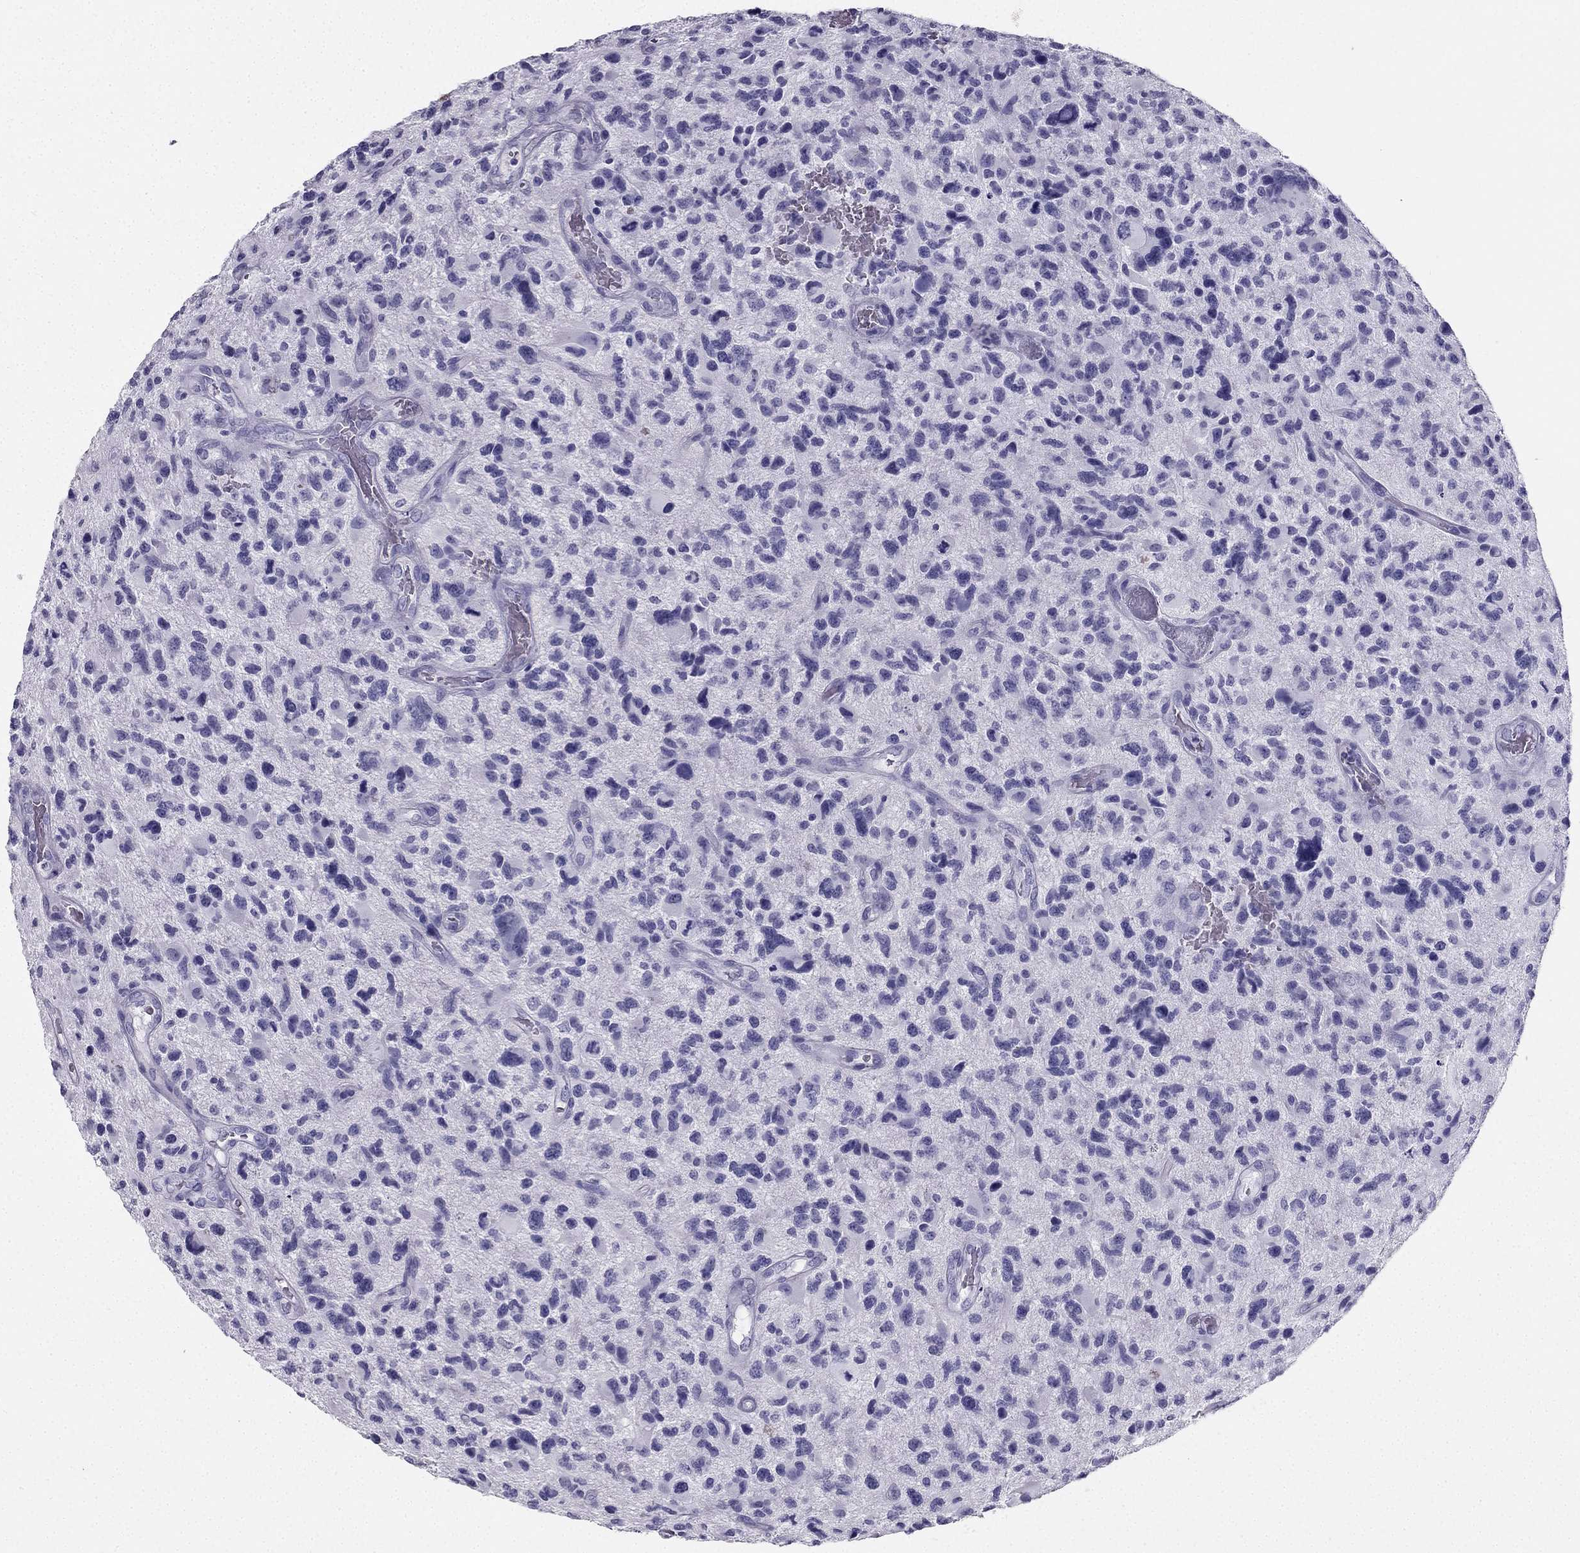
{"staining": {"intensity": "negative", "quantity": "none", "location": "none"}, "tissue": "glioma", "cell_type": "Tumor cells", "image_type": "cancer", "snomed": [{"axis": "morphology", "description": "Glioma, malignant, NOS"}, {"axis": "morphology", "description": "Glioma, malignant, High grade"}, {"axis": "topography", "description": "Brain"}], "caption": "There is no significant positivity in tumor cells of glioma (malignant).", "gene": "TFF3", "patient": {"sex": "female", "age": 71}}